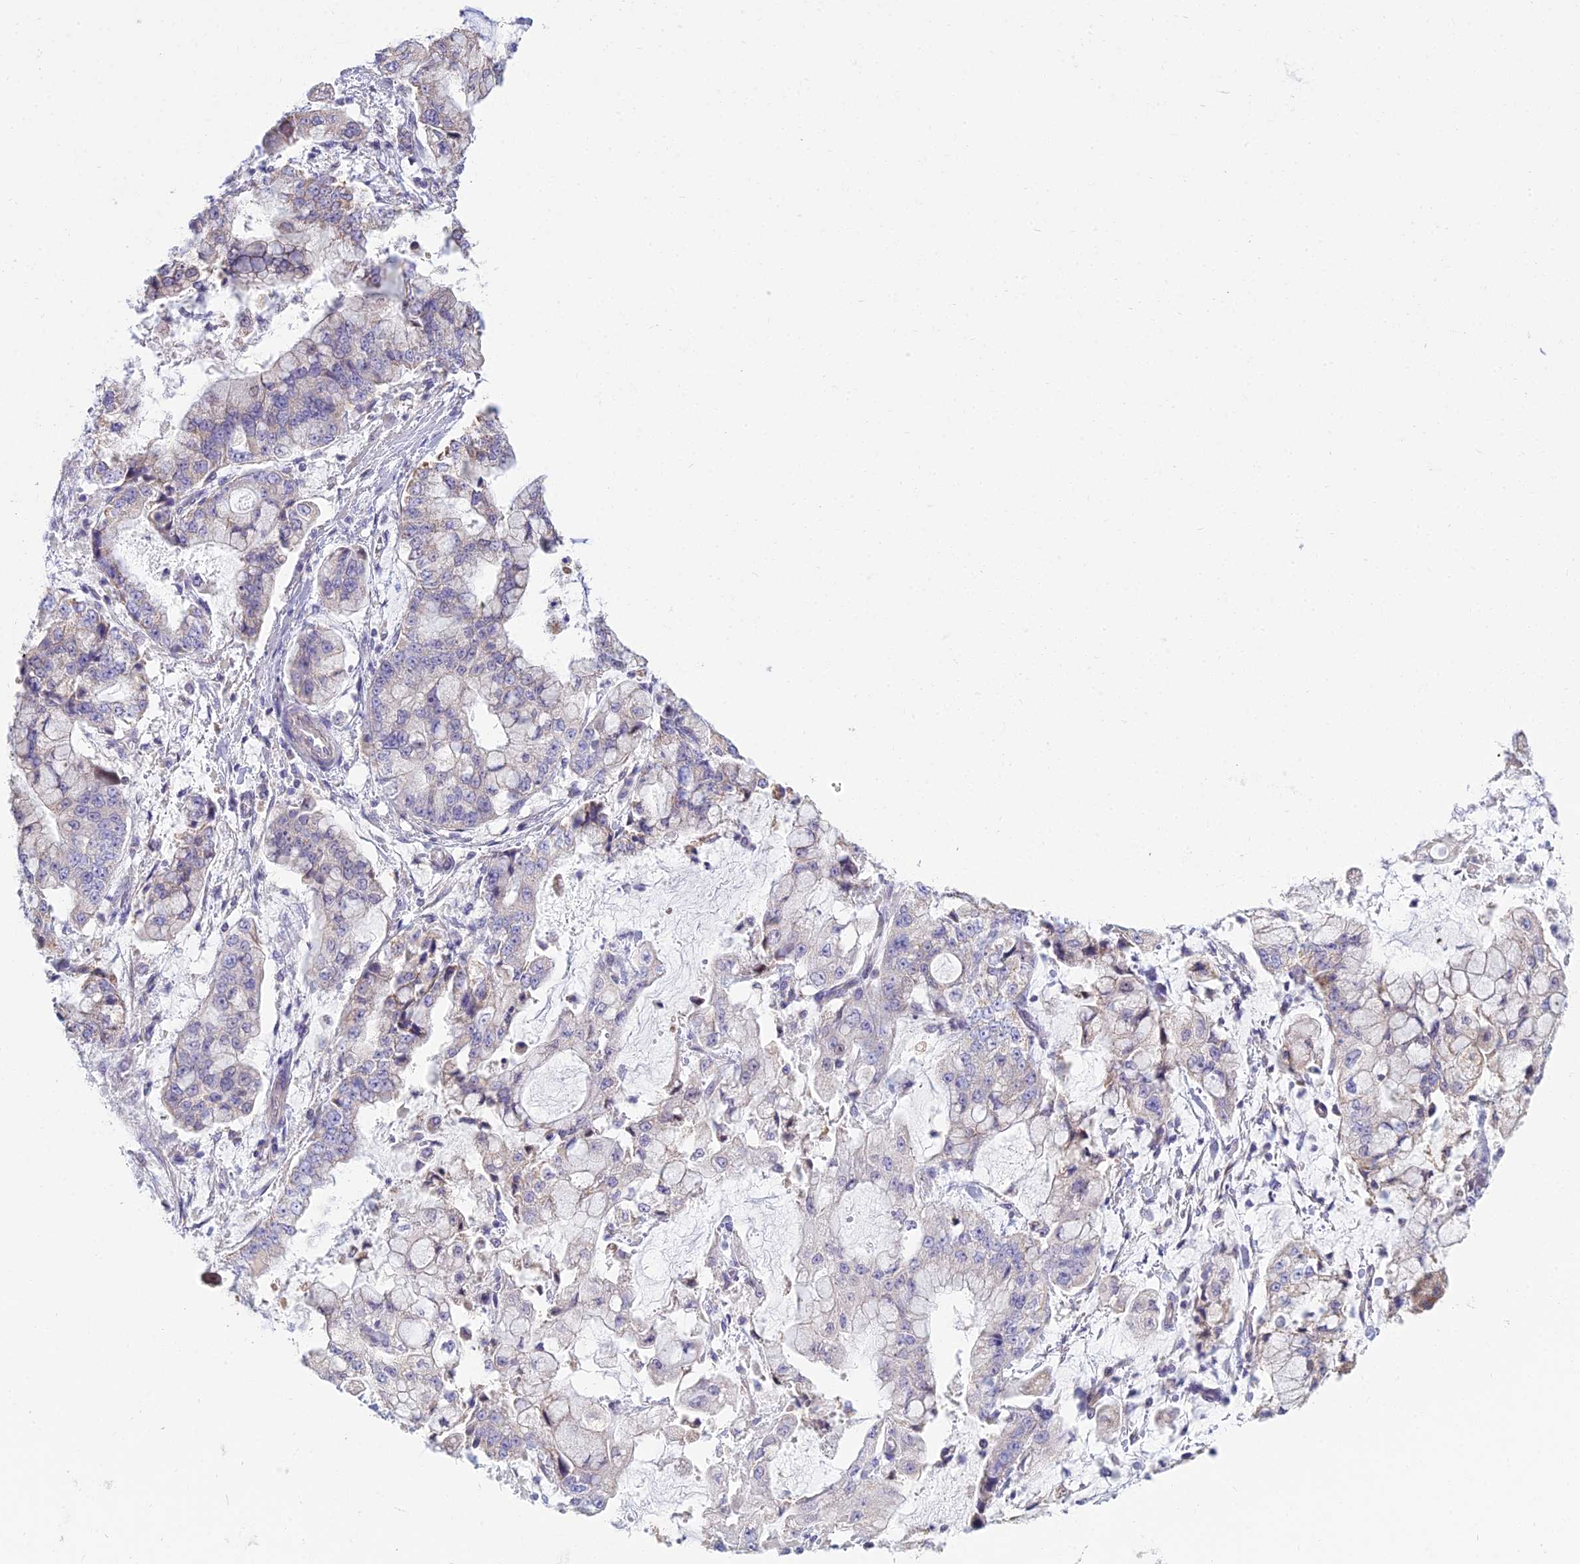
{"staining": {"intensity": "weak", "quantity": "<25%", "location": "cytoplasmic/membranous"}, "tissue": "stomach cancer", "cell_type": "Tumor cells", "image_type": "cancer", "snomed": [{"axis": "morphology", "description": "Adenocarcinoma, NOS"}, {"axis": "topography", "description": "Stomach"}], "caption": "This photomicrograph is of stomach cancer (adenocarcinoma) stained with immunohistochemistry to label a protein in brown with the nuclei are counter-stained blue. There is no staining in tumor cells.", "gene": "CFAP206", "patient": {"sex": "male", "age": 76}}